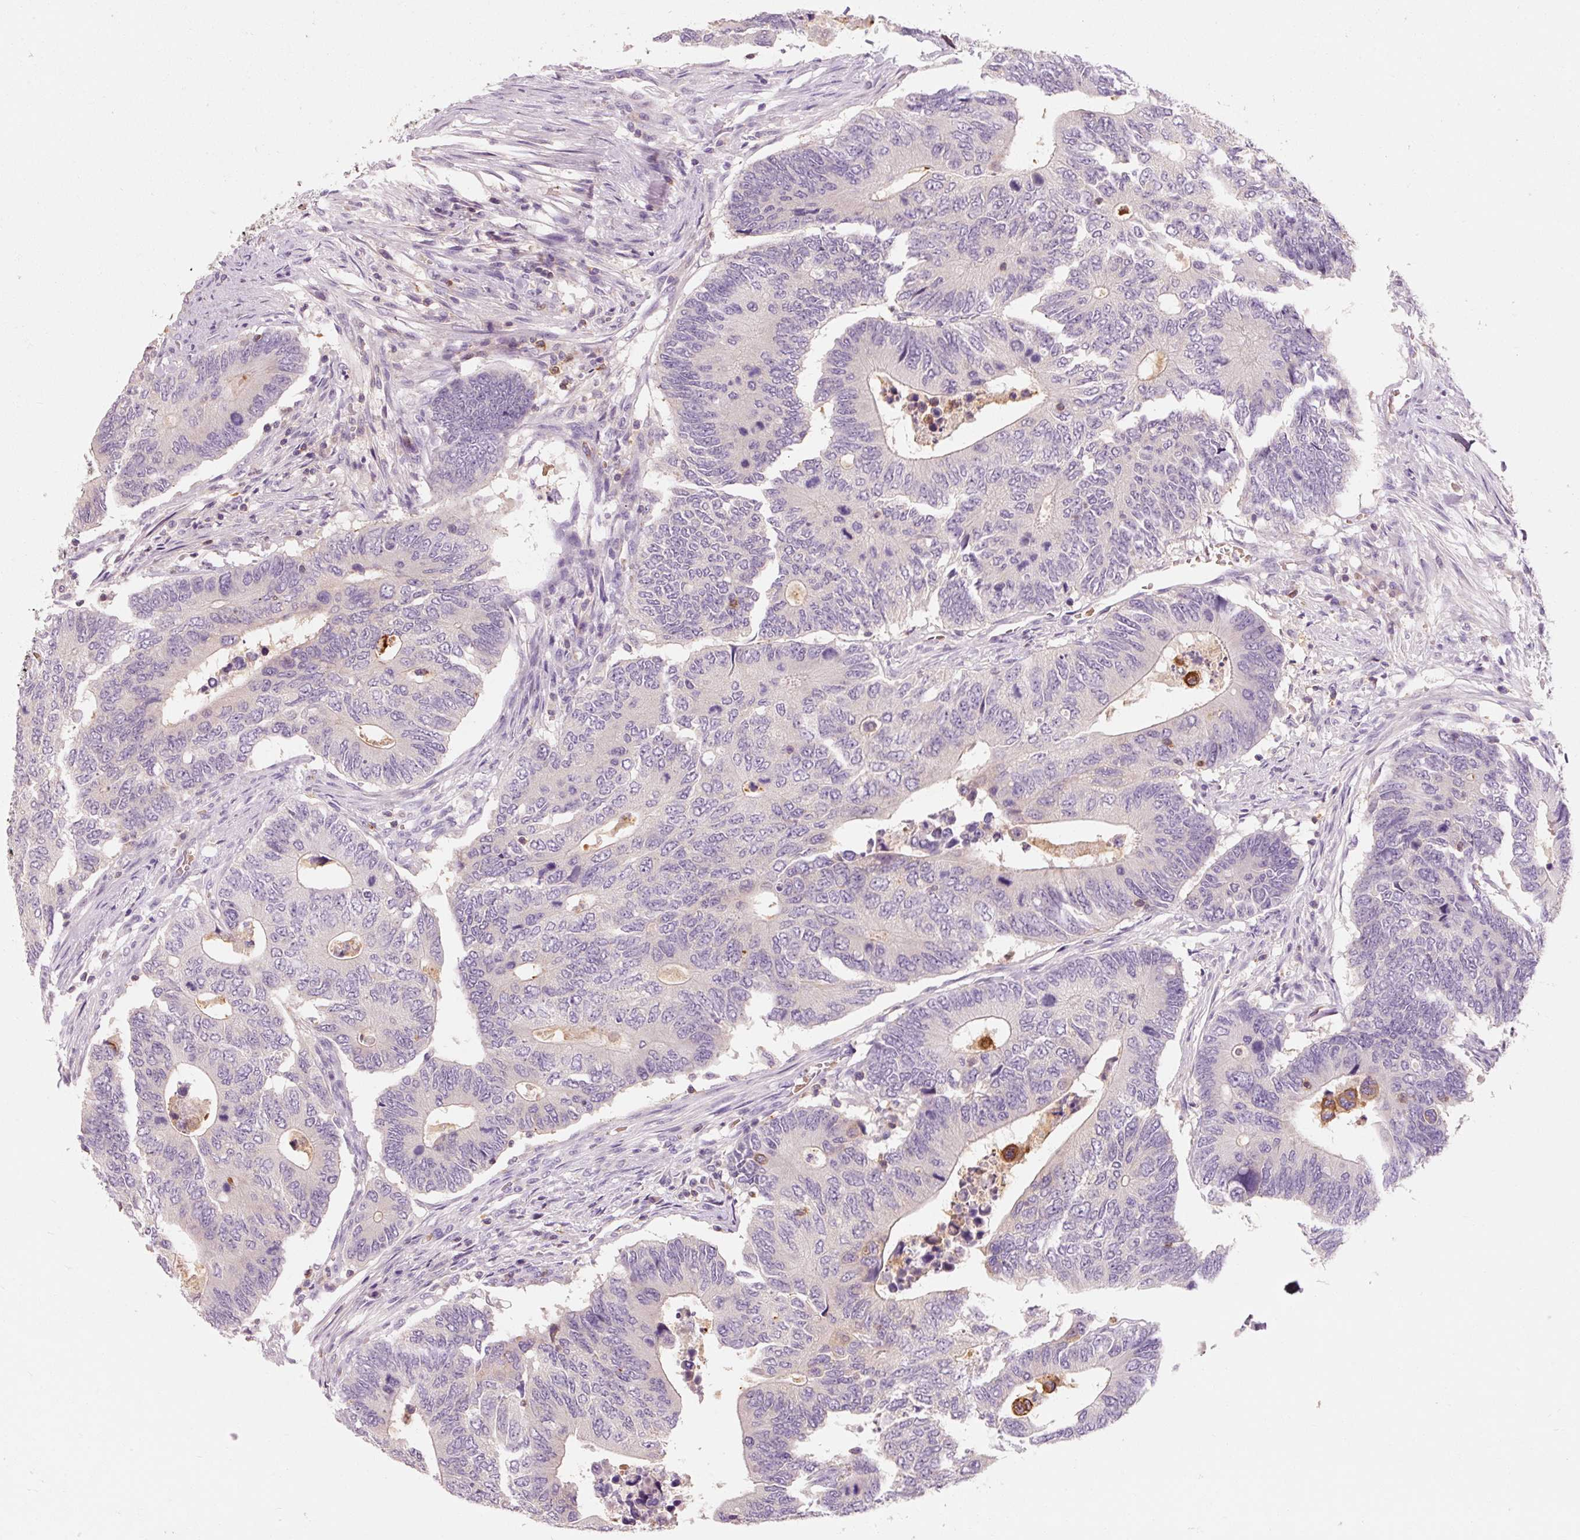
{"staining": {"intensity": "negative", "quantity": "none", "location": "none"}, "tissue": "colorectal cancer", "cell_type": "Tumor cells", "image_type": "cancer", "snomed": [{"axis": "morphology", "description": "Adenocarcinoma, NOS"}, {"axis": "topography", "description": "Colon"}], "caption": "The photomicrograph shows no staining of tumor cells in colorectal adenocarcinoma.", "gene": "OR8K1", "patient": {"sex": "male", "age": 87}}